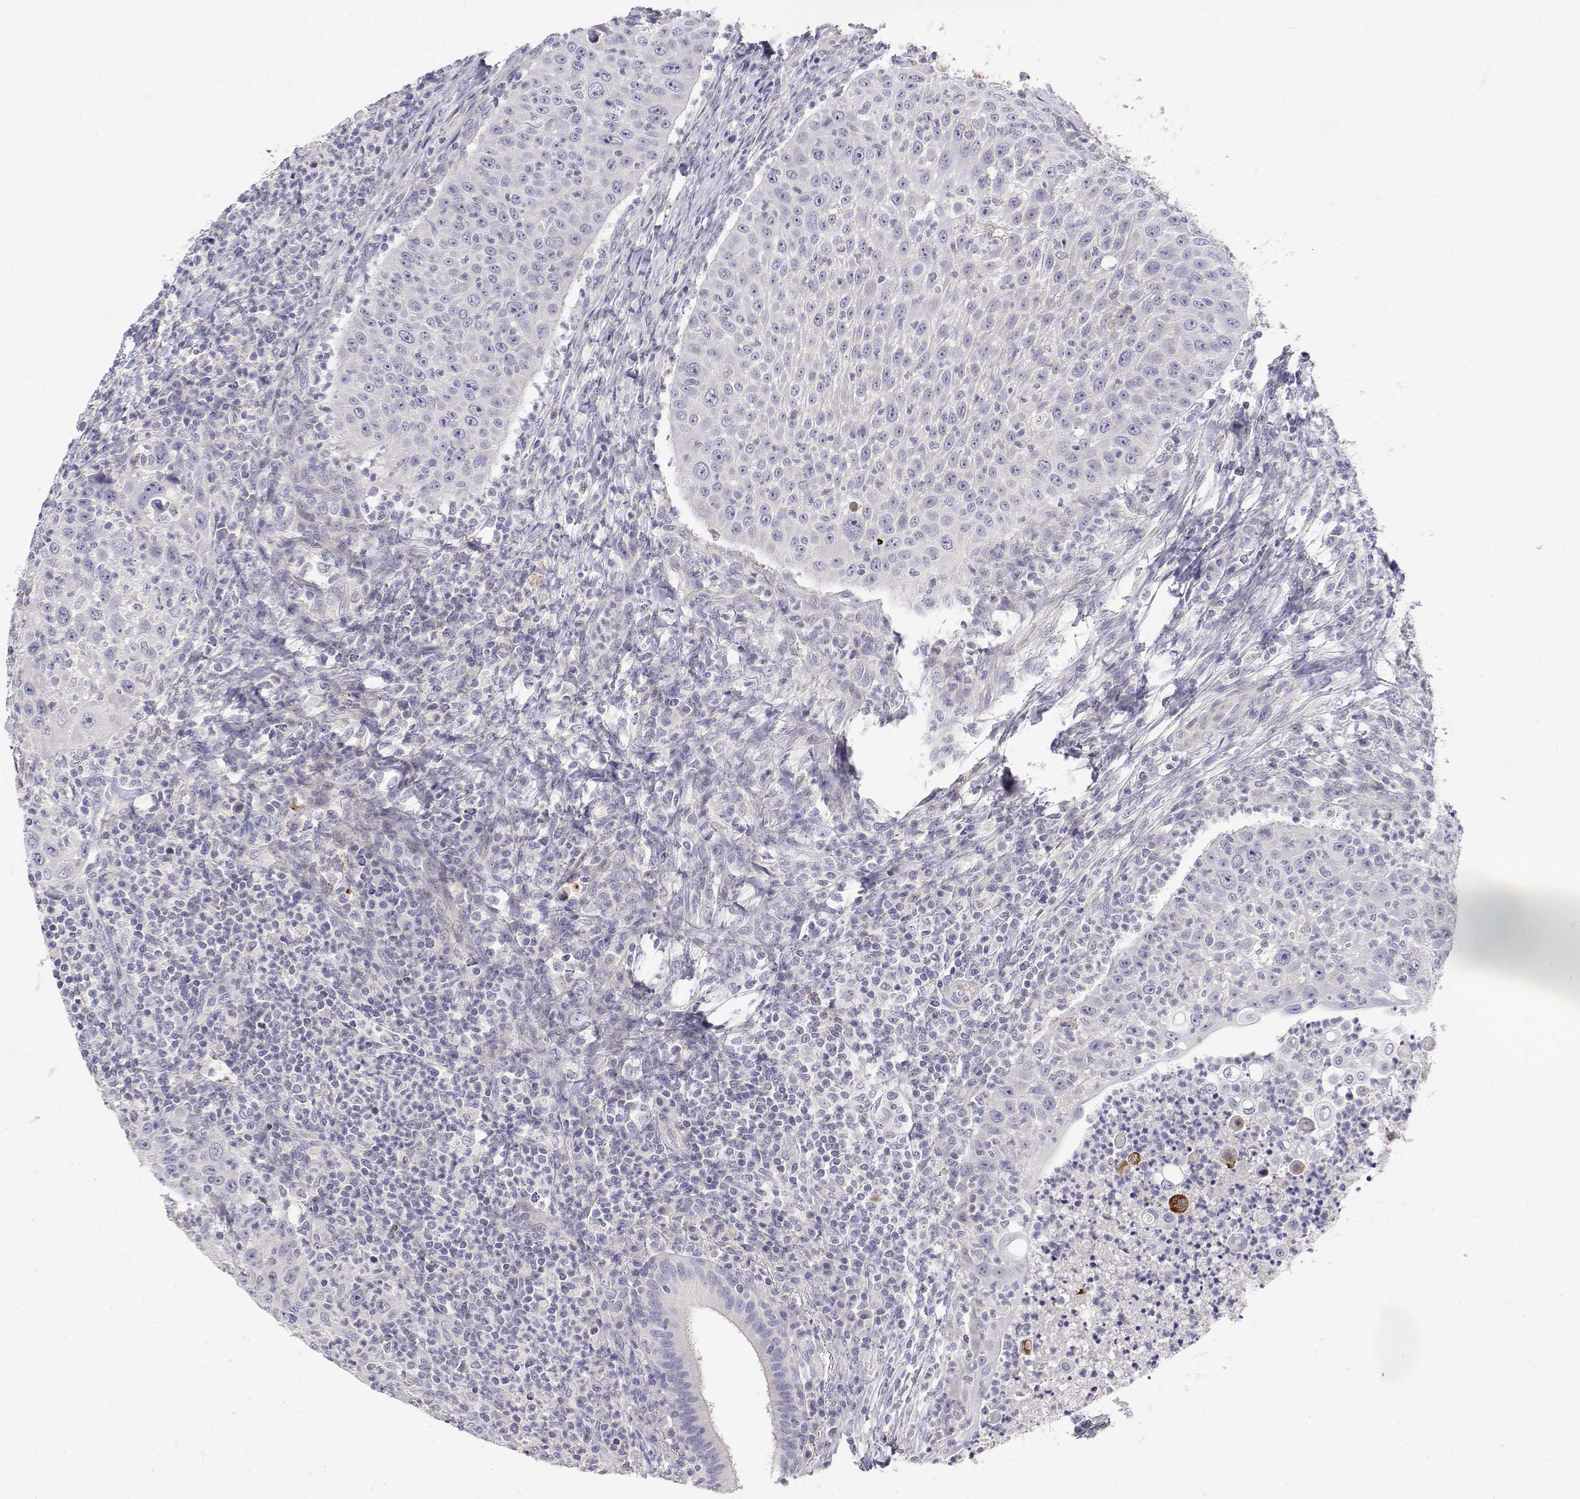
{"staining": {"intensity": "negative", "quantity": "none", "location": "none"}, "tissue": "head and neck cancer", "cell_type": "Tumor cells", "image_type": "cancer", "snomed": [{"axis": "morphology", "description": "Squamous cell carcinoma, NOS"}, {"axis": "topography", "description": "Head-Neck"}], "caption": "Image shows no protein expression in tumor cells of squamous cell carcinoma (head and neck) tissue.", "gene": "GGACT", "patient": {"sex": "male", "age": 69}}